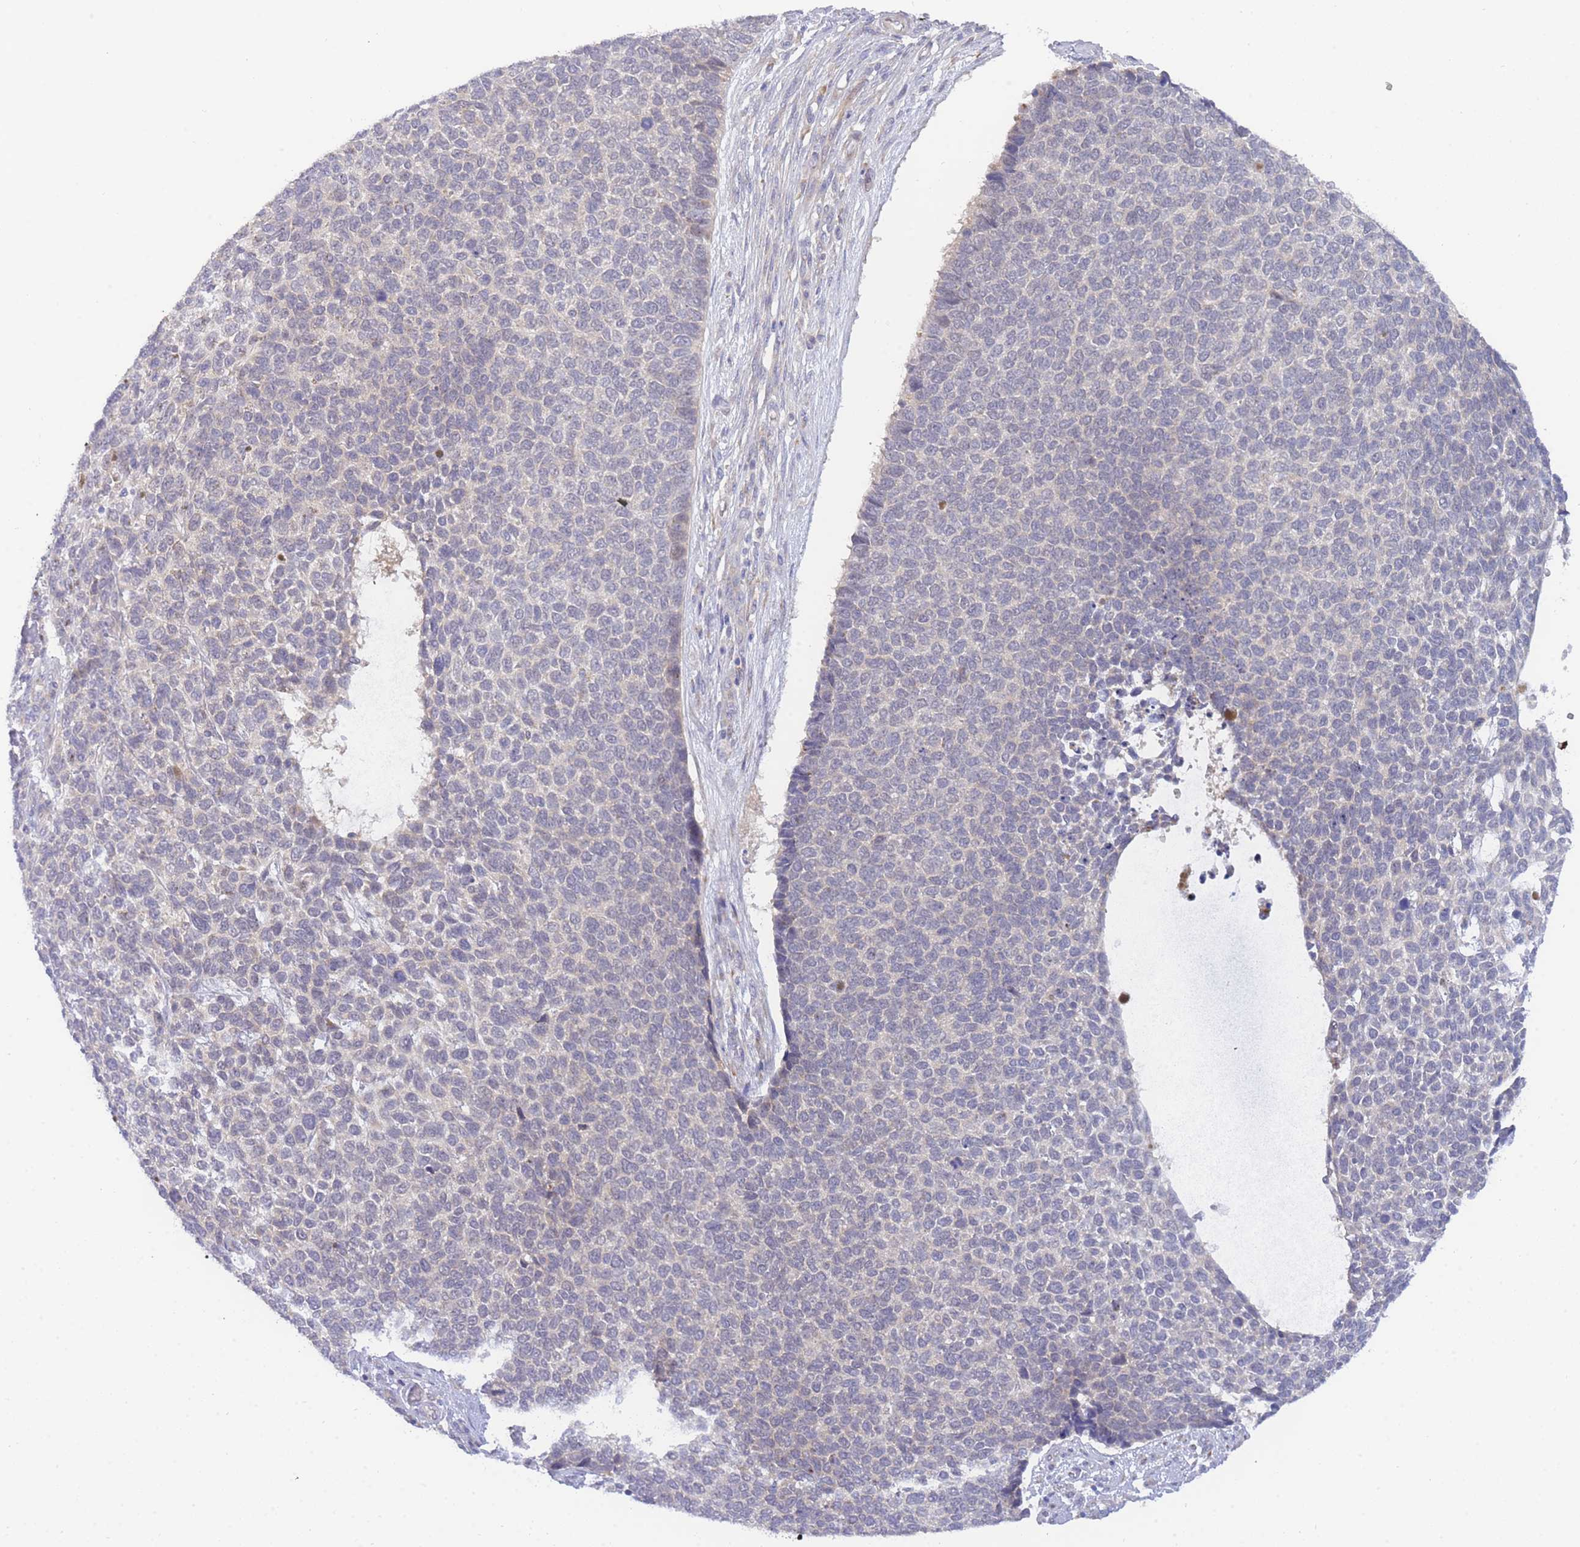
{"staining": {"intensity": "negative", "quantity": "none", "location": "none"}, "tissue": "skin cancer", "cell_type": "Tumor cells", "image_type": "cancer", "snomed": [{"axis": "morphology", "description": "Basal cell carcinoma"}, {"axis": "topography", "description": "Skin"}], "caption": "There is no significant staining in tumor cells of skin cancer (basal cell carcinoma).", "gene": "ZNF510", "patient": {"sex": "female", "age": 84}}